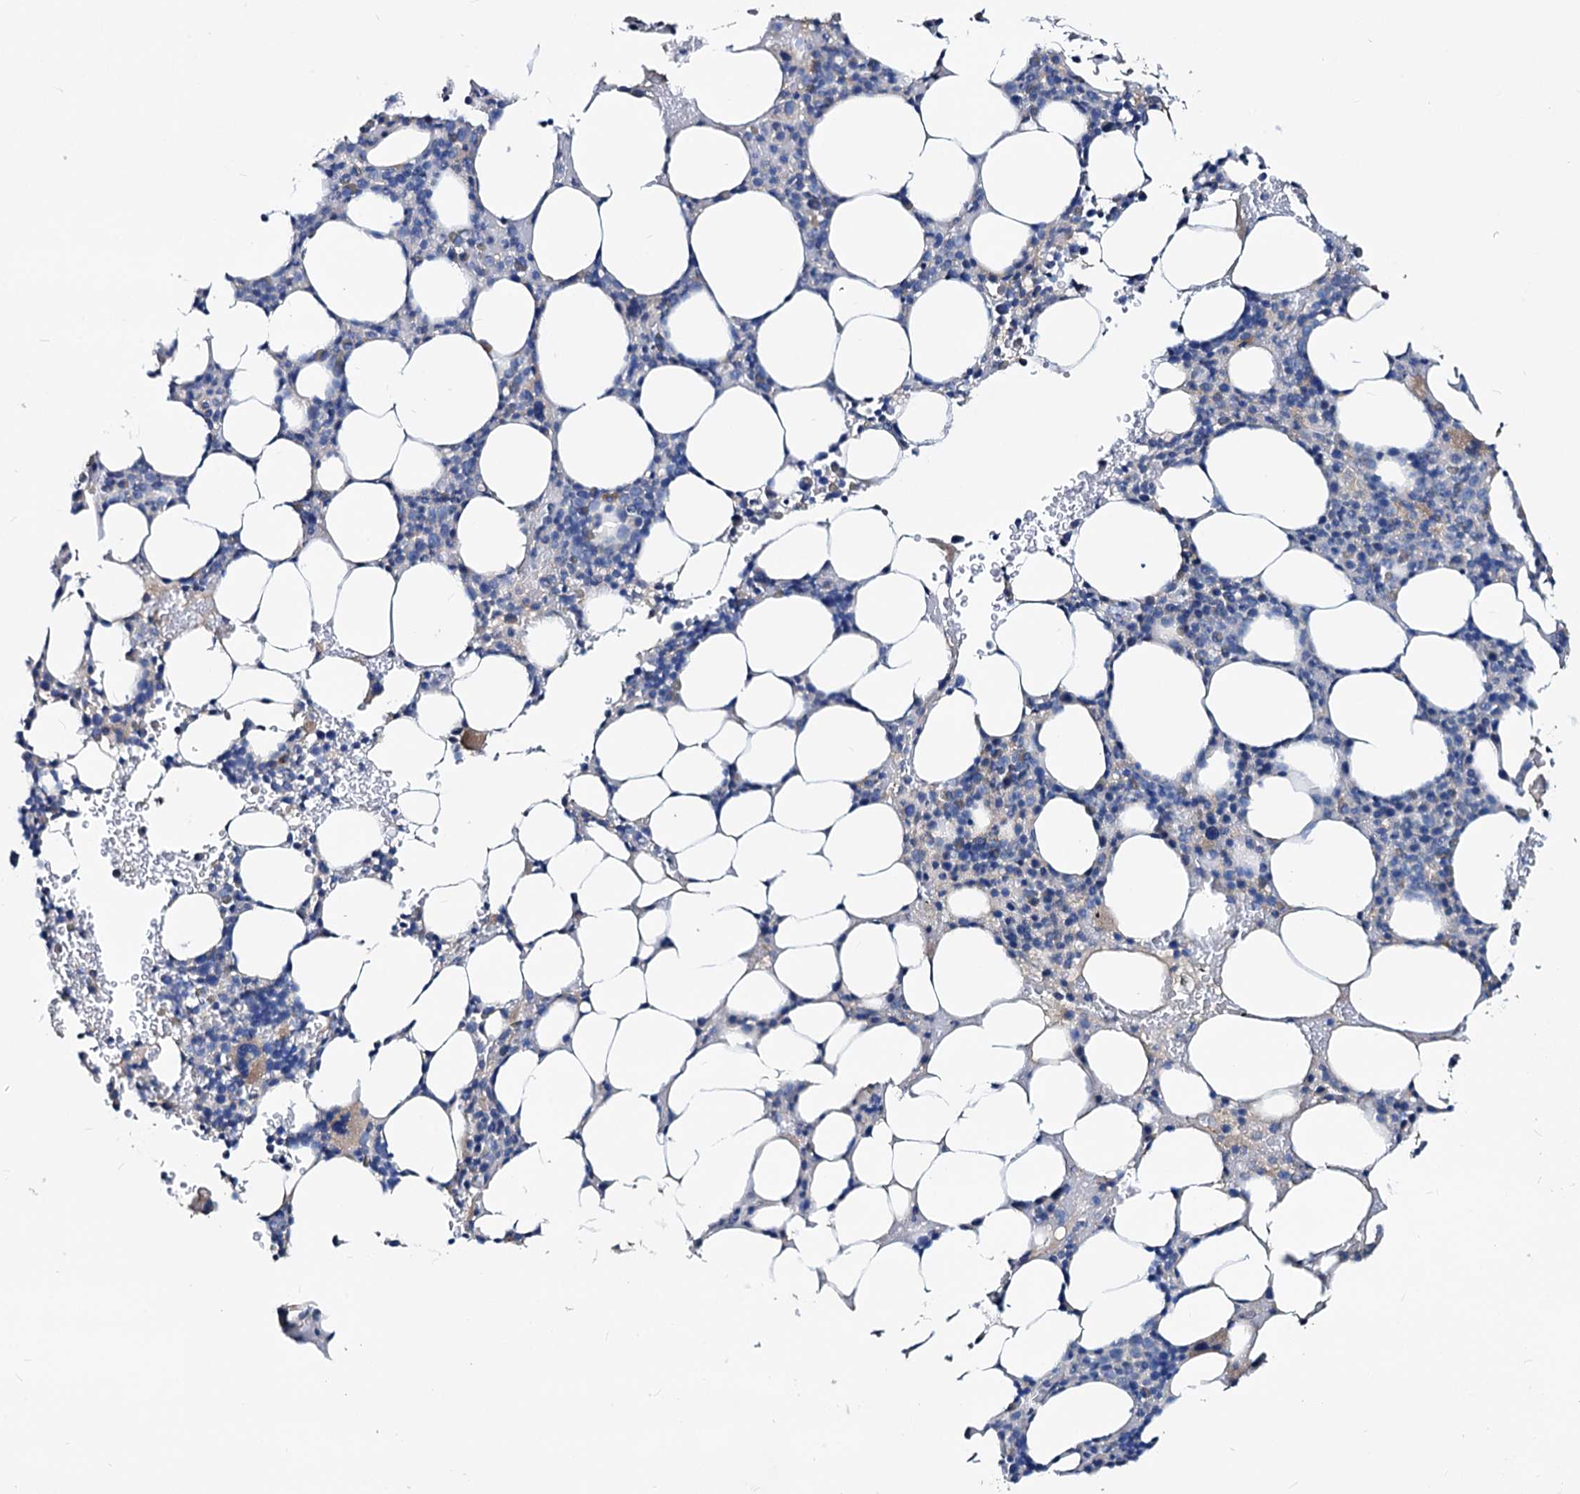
{"staining": {"intensity": "negative", "quantity": "none", "location": "none"}, "tissue": "bone marrow", "cell_type": "Hematopoietic cells", "image_type": "normal", "snomed": [{"axis": "morphology", "description": "Normal tissue, NOS"}, {"axis": "topography", "description": "Bone marrow"}], "caption": "Immunohistochemistry (IHC) histopathology image of unremarkable bone marrow: bone marrow stained with DAB shows no significant protein staining in hematopoietic cells.", "gene": "DYDC2", "patient": {"sex": "male", "age": 78}}